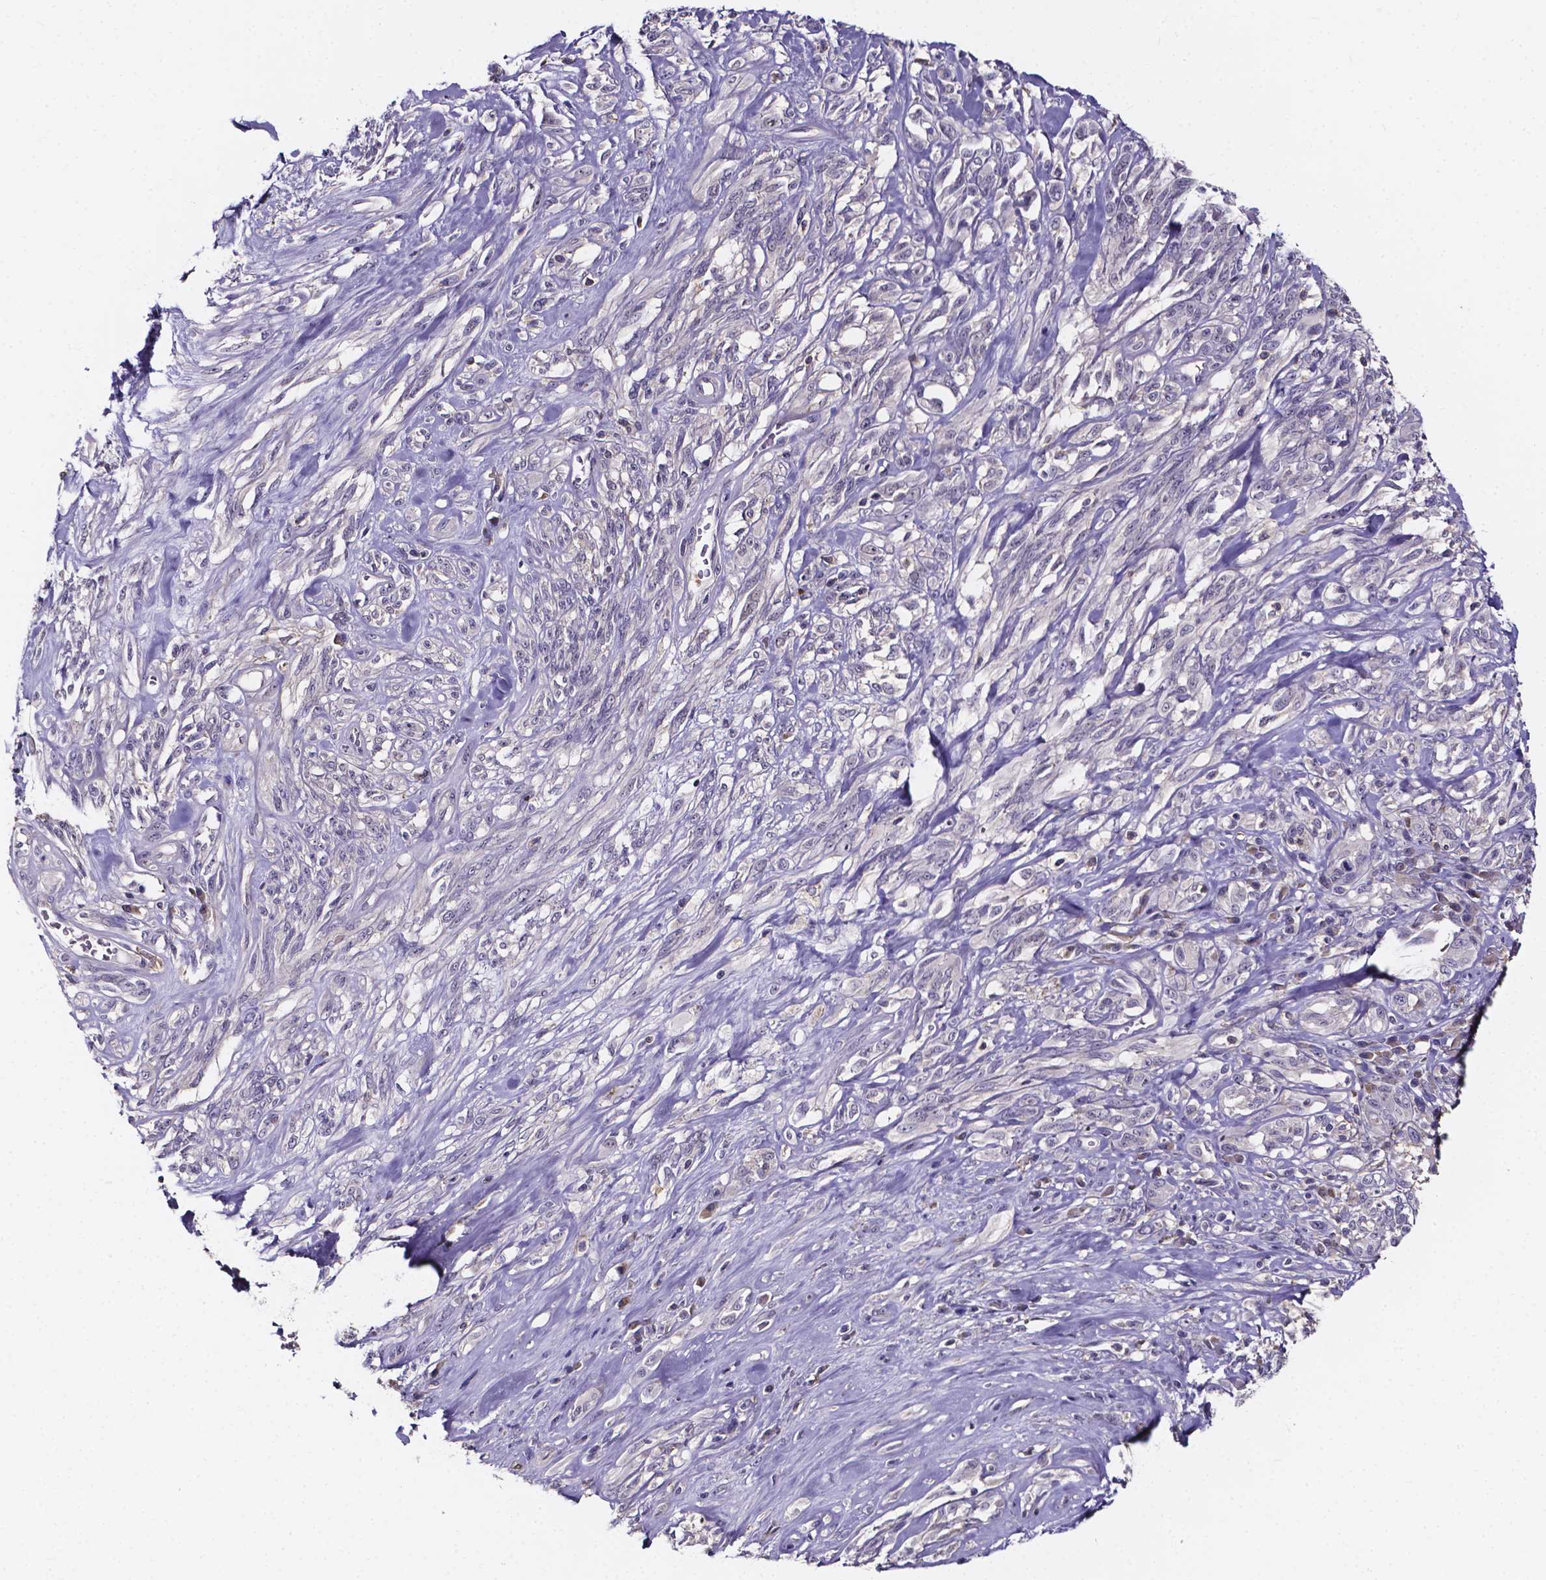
{"staining": {"intensity": "negative", "quantity": "none", "location": "none"}, "tissue": "melanoma", "cell_type": "Tumor cells", "image_type": "cancer", "snomed": [{"axis": "morphology", "description": "Malignant melanoma, NOS"}, {"axis": "topography", "description": "Skin"}], "caption": "Melanoma stained for a protein using IHC shows no staining tumor cells.", "gene": "SPOCD1", "patient": {"sex": "female", "age": 91}}